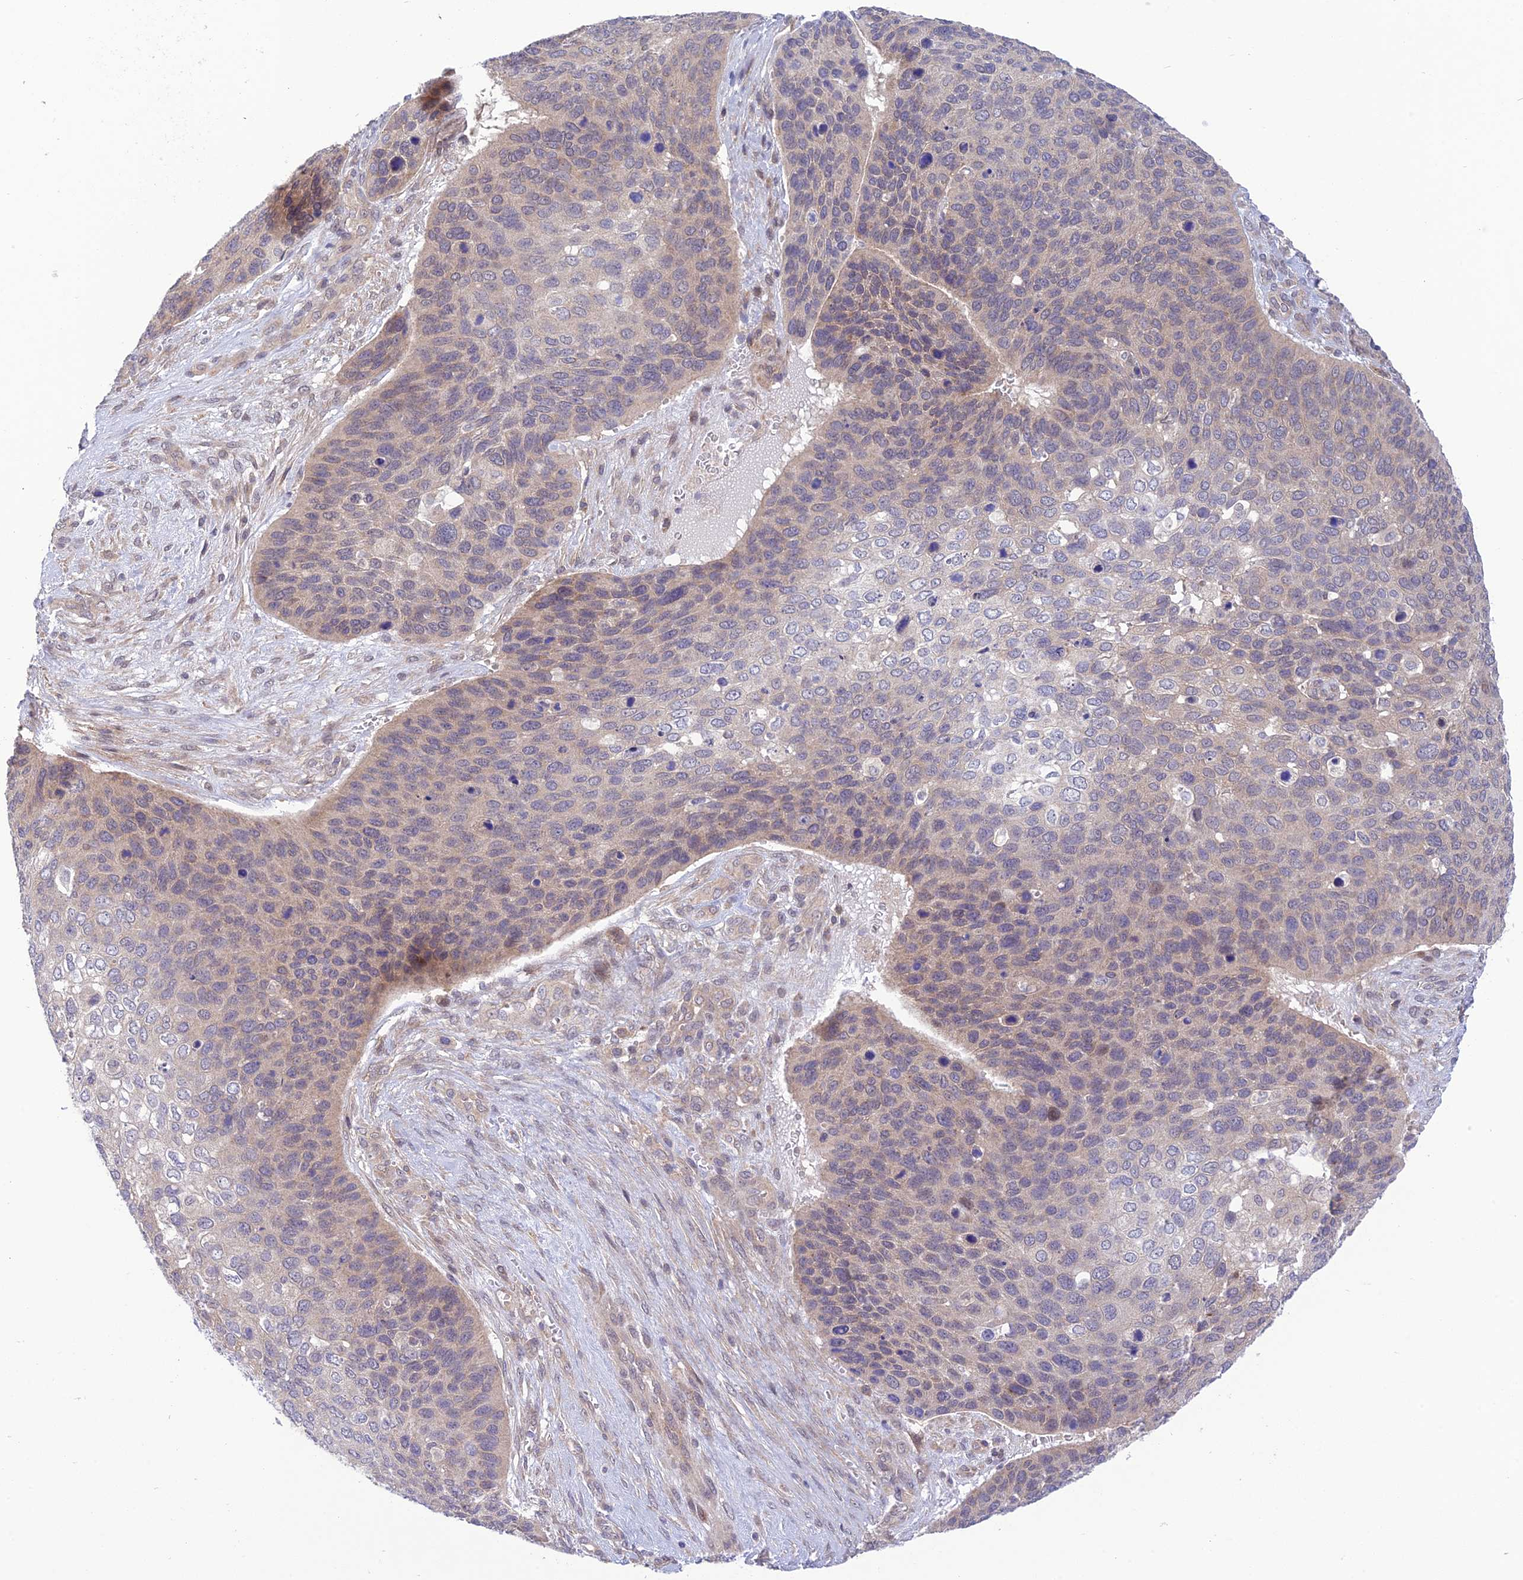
{"staining": {"intensity": "weak", "quantity": "<25%", "location": "cytoplasmic/membranous"}, "tissue": "skin cancer", "cell_type": "Tumor cells", "image_type": "cancer", "snomed": [{"axis": "morphology", "description": "Basal cell carcinoma"}, {"axis": "topography", "description": "Skin"}], "caption": "Immunohistochemical staining of human skin cancer displays no significant expression in tumor cells.", "gene": "UROS", "patient": {"sex": "female", "age": 74}}